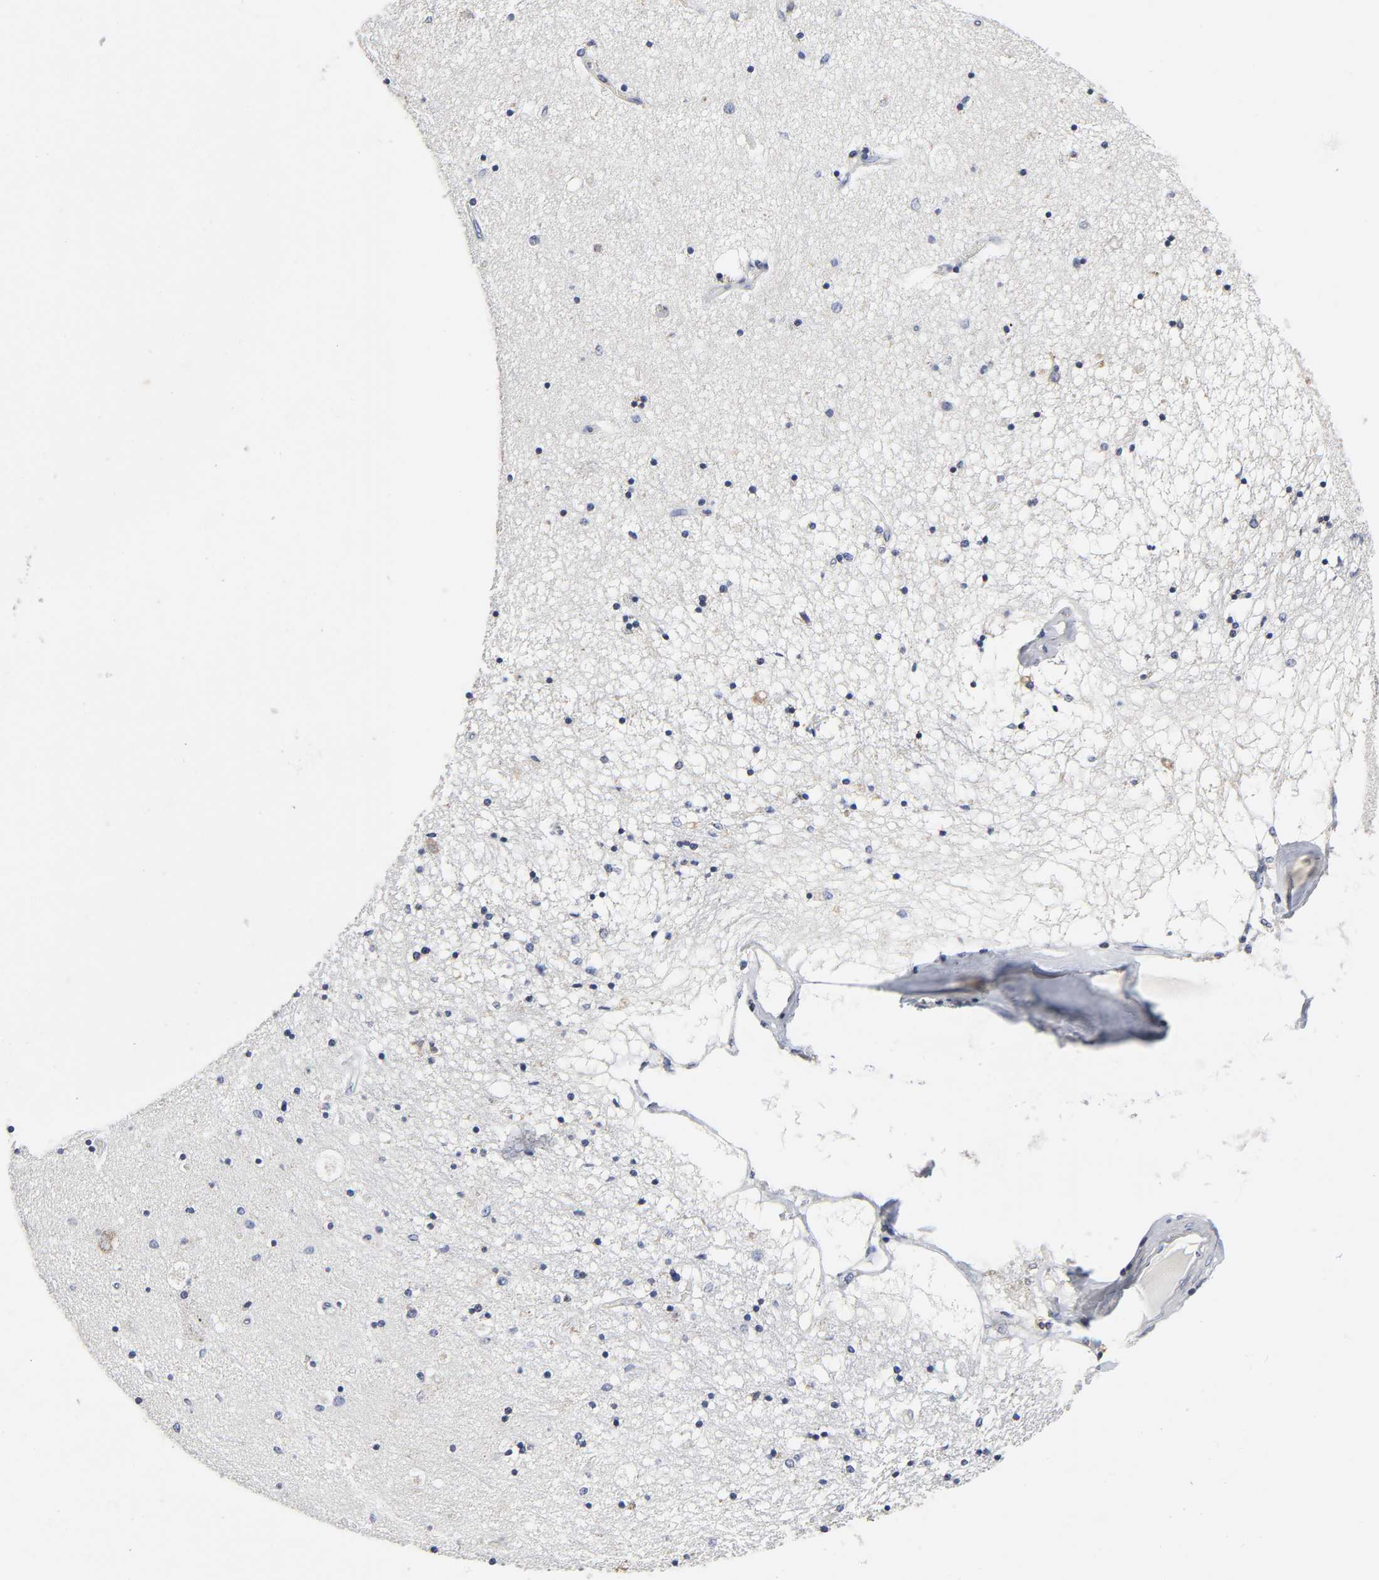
{"staining": {"intensity": "negative", "quantity": "none", "location": "none"}, "tissue": "hippocampus", "cell_type": "Glial cells", "image_type": "normal", "snomed": [{"axis": "morphology", "description": "Normal tissue, NOS"}, {"axis": "topography", "description": "Hippocampus"}], "caption": "This is a micrograph of immunohistochemistry staining of benign hippocampus, which shows no expression in glial cells.", "gene": "AOPEP", "patient": {"sex": "female", "age": 54}}